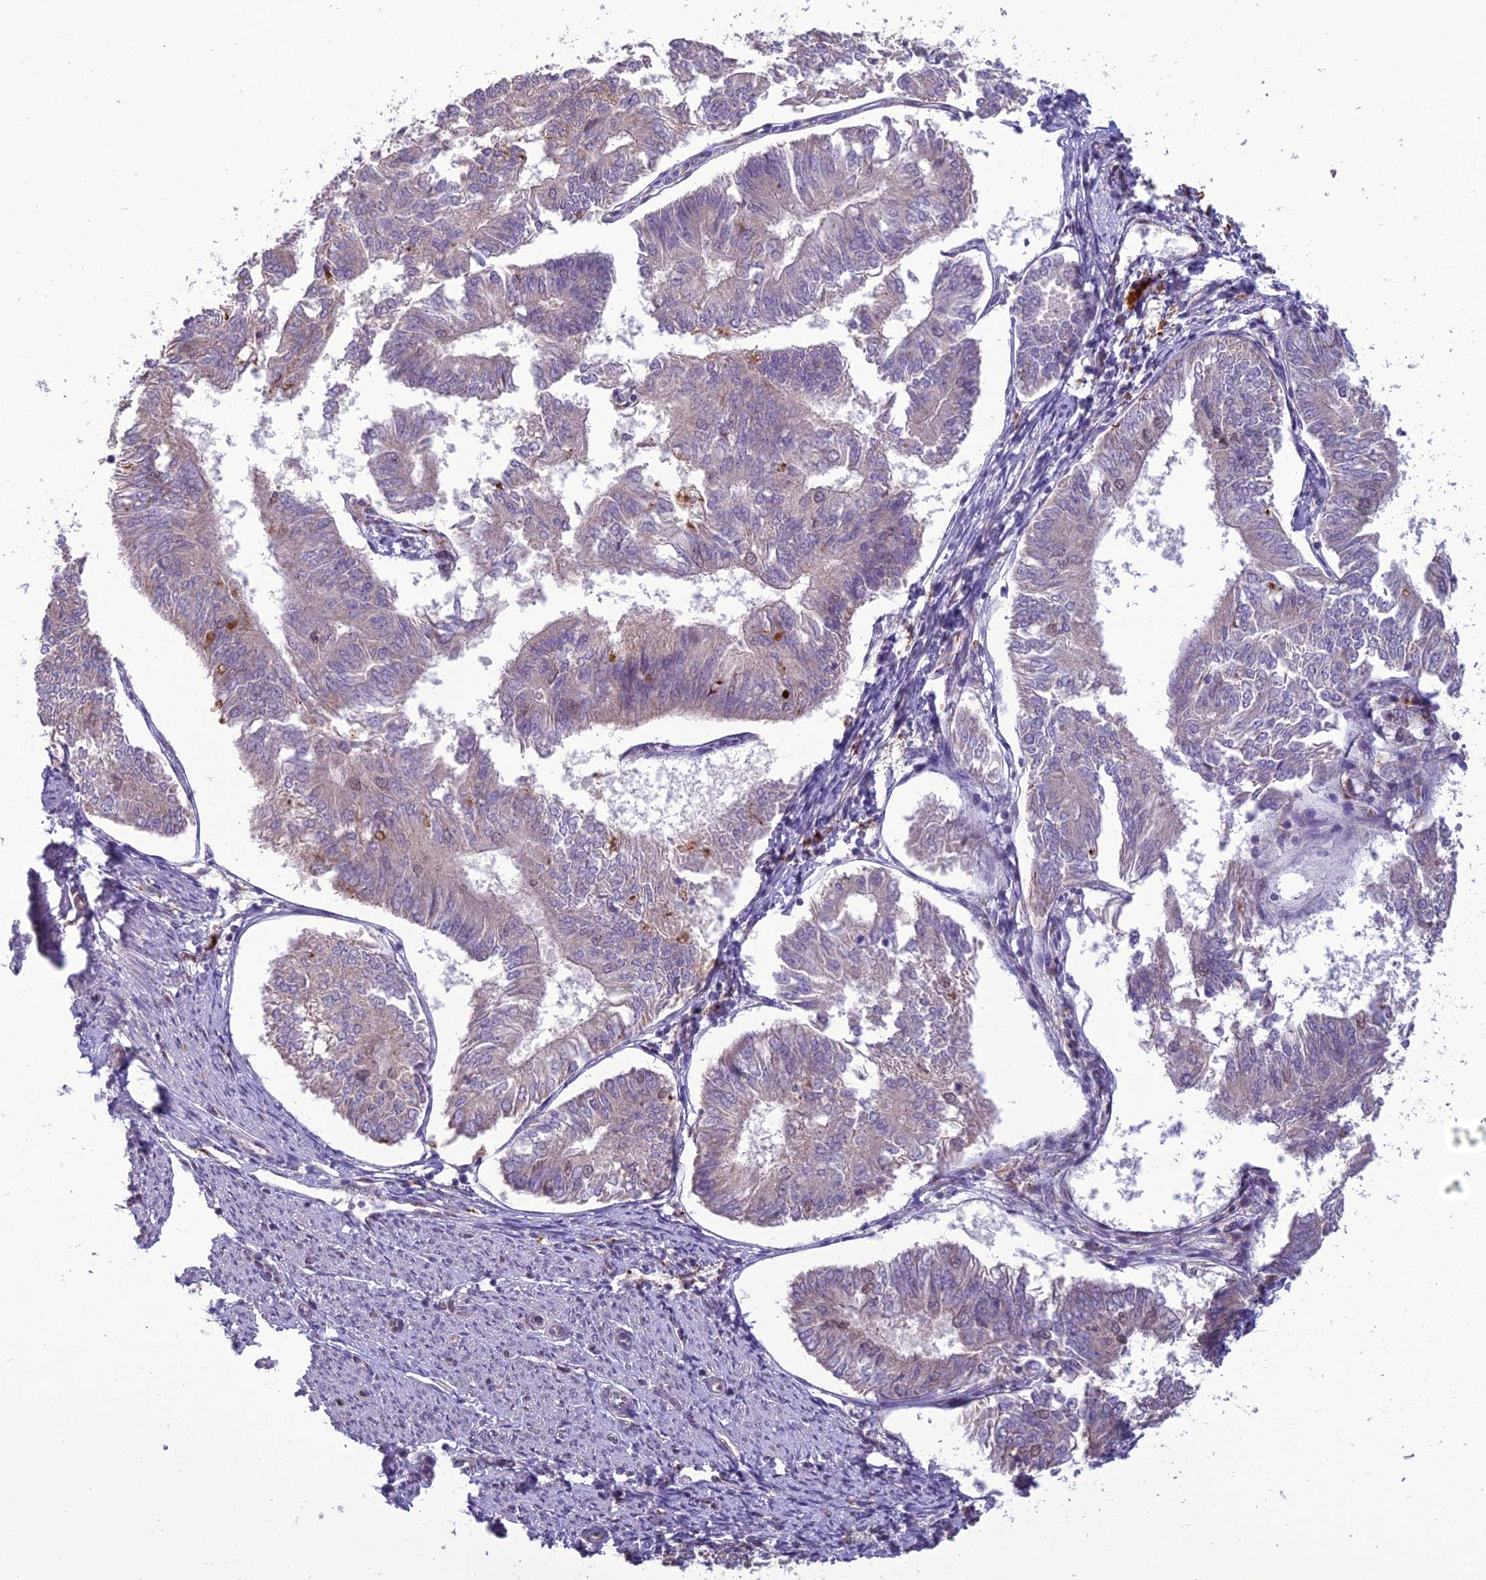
{"staining": {"intensity": "negative", "quantity": "none", "location": "none"}, "tissue": "endometrial cancer", "cell_type": "Tumor cells", "image_type": "cancer", "snomed": [{"axis": "morphology", "description": "Adenocarcinoma, NOS"}, {"axis": "topography", "description": "Endometrium"}], "caption": "Immunohistochemistry (IHC) of adenocarcinoma (endometrial) reveals no staining in tumor cells.", "gene": "RANBP3", "patient": {"sex": "female", "age": 58}}